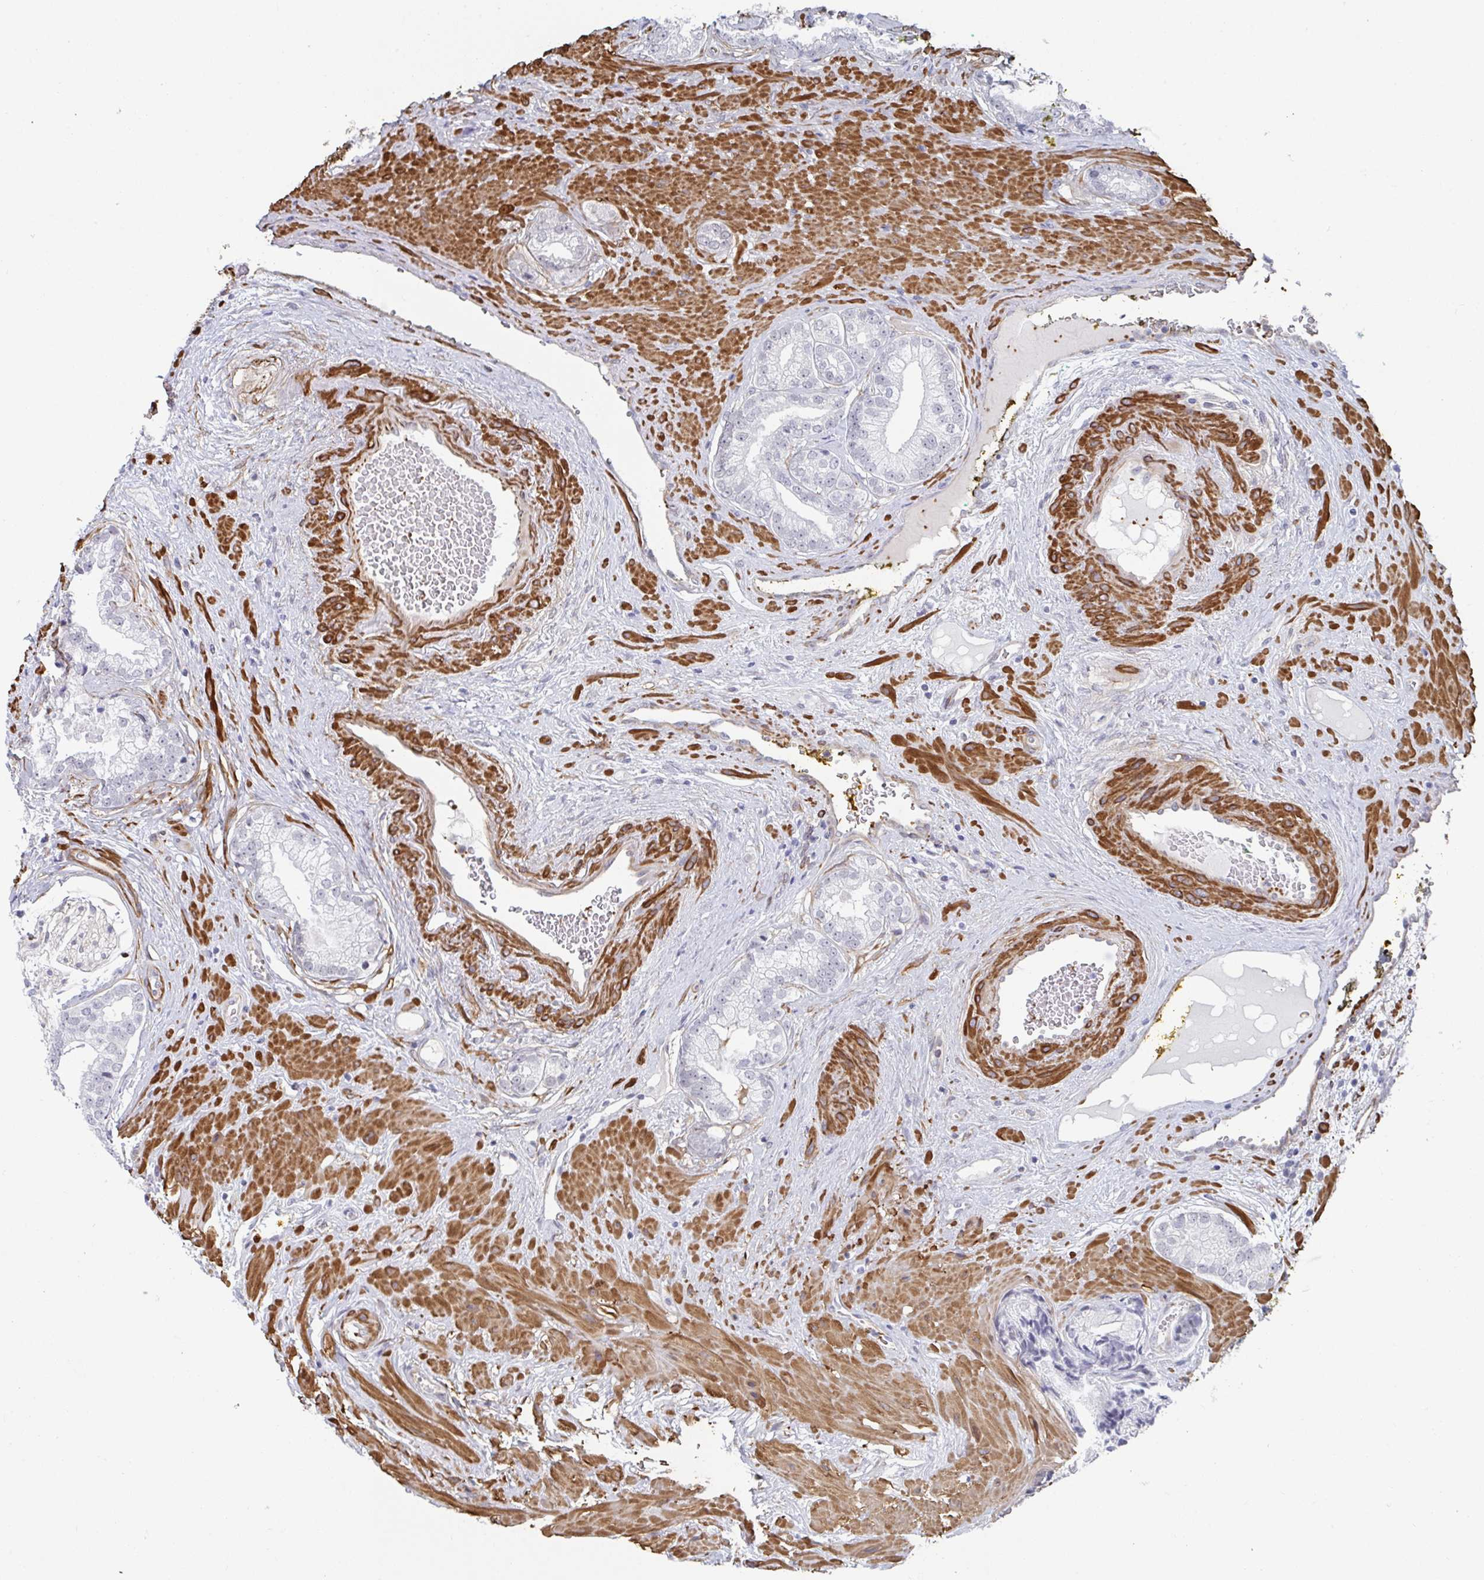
{"staining": {"intensity": "negative", "quantity": "none", "location": "none"}, "tissue": "prostate cancer", "cell_type": "Tumor cells", "image_type": "cancer", "snomed": [{"axis": "morphology", "description": "Adenocarcinoma, Low grade"}, {"axis": "topography", "description": "Prostate"}], "caption": "Prostate cancer (adenocarcinoma (low-grade)) stained for a protein using IHC reveals no expression tumor cells.", "gene": "NEURL4", "patient": {"sex": "male", "age": 61}}